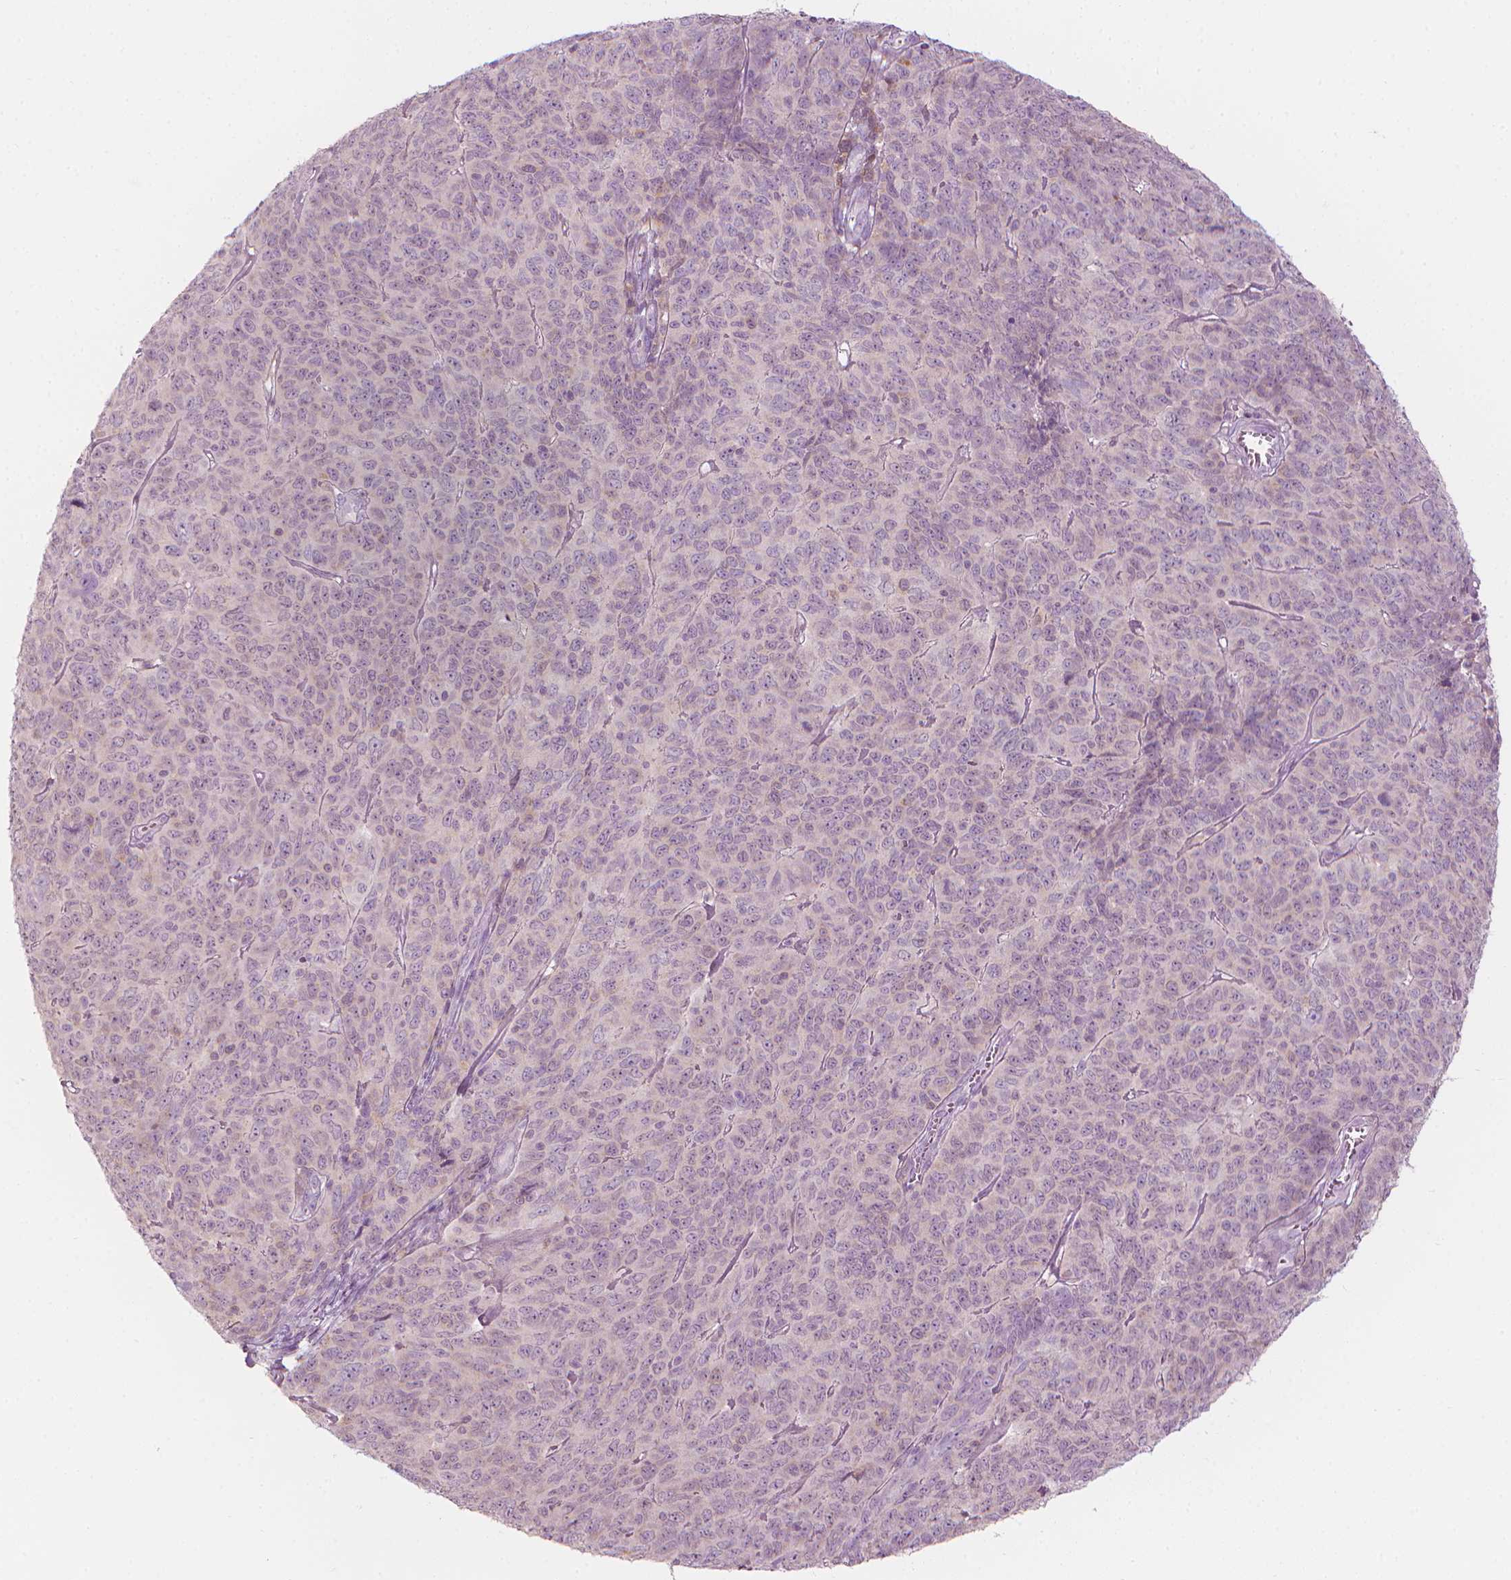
{"staining": {"intensity": "negative", "quantity": "none", "location": "none"}, "tissue": "skin cancer", "cell_type": "Tumor cells", "image_type": "cancer", "snomed": [{"axis": "morphology", "description": "Squamous cell carcinoma, NOS"}, {"axis": "topography", "description": "Skin"}, {"axis": "topography", "description": "Anal"}], "caption": "A histopathology image of skin cancer stained for a protein exhibits no brown staining in tumor cells.", "gene": "SHMT1", "patient": {"sex": "female", "age": 51}}